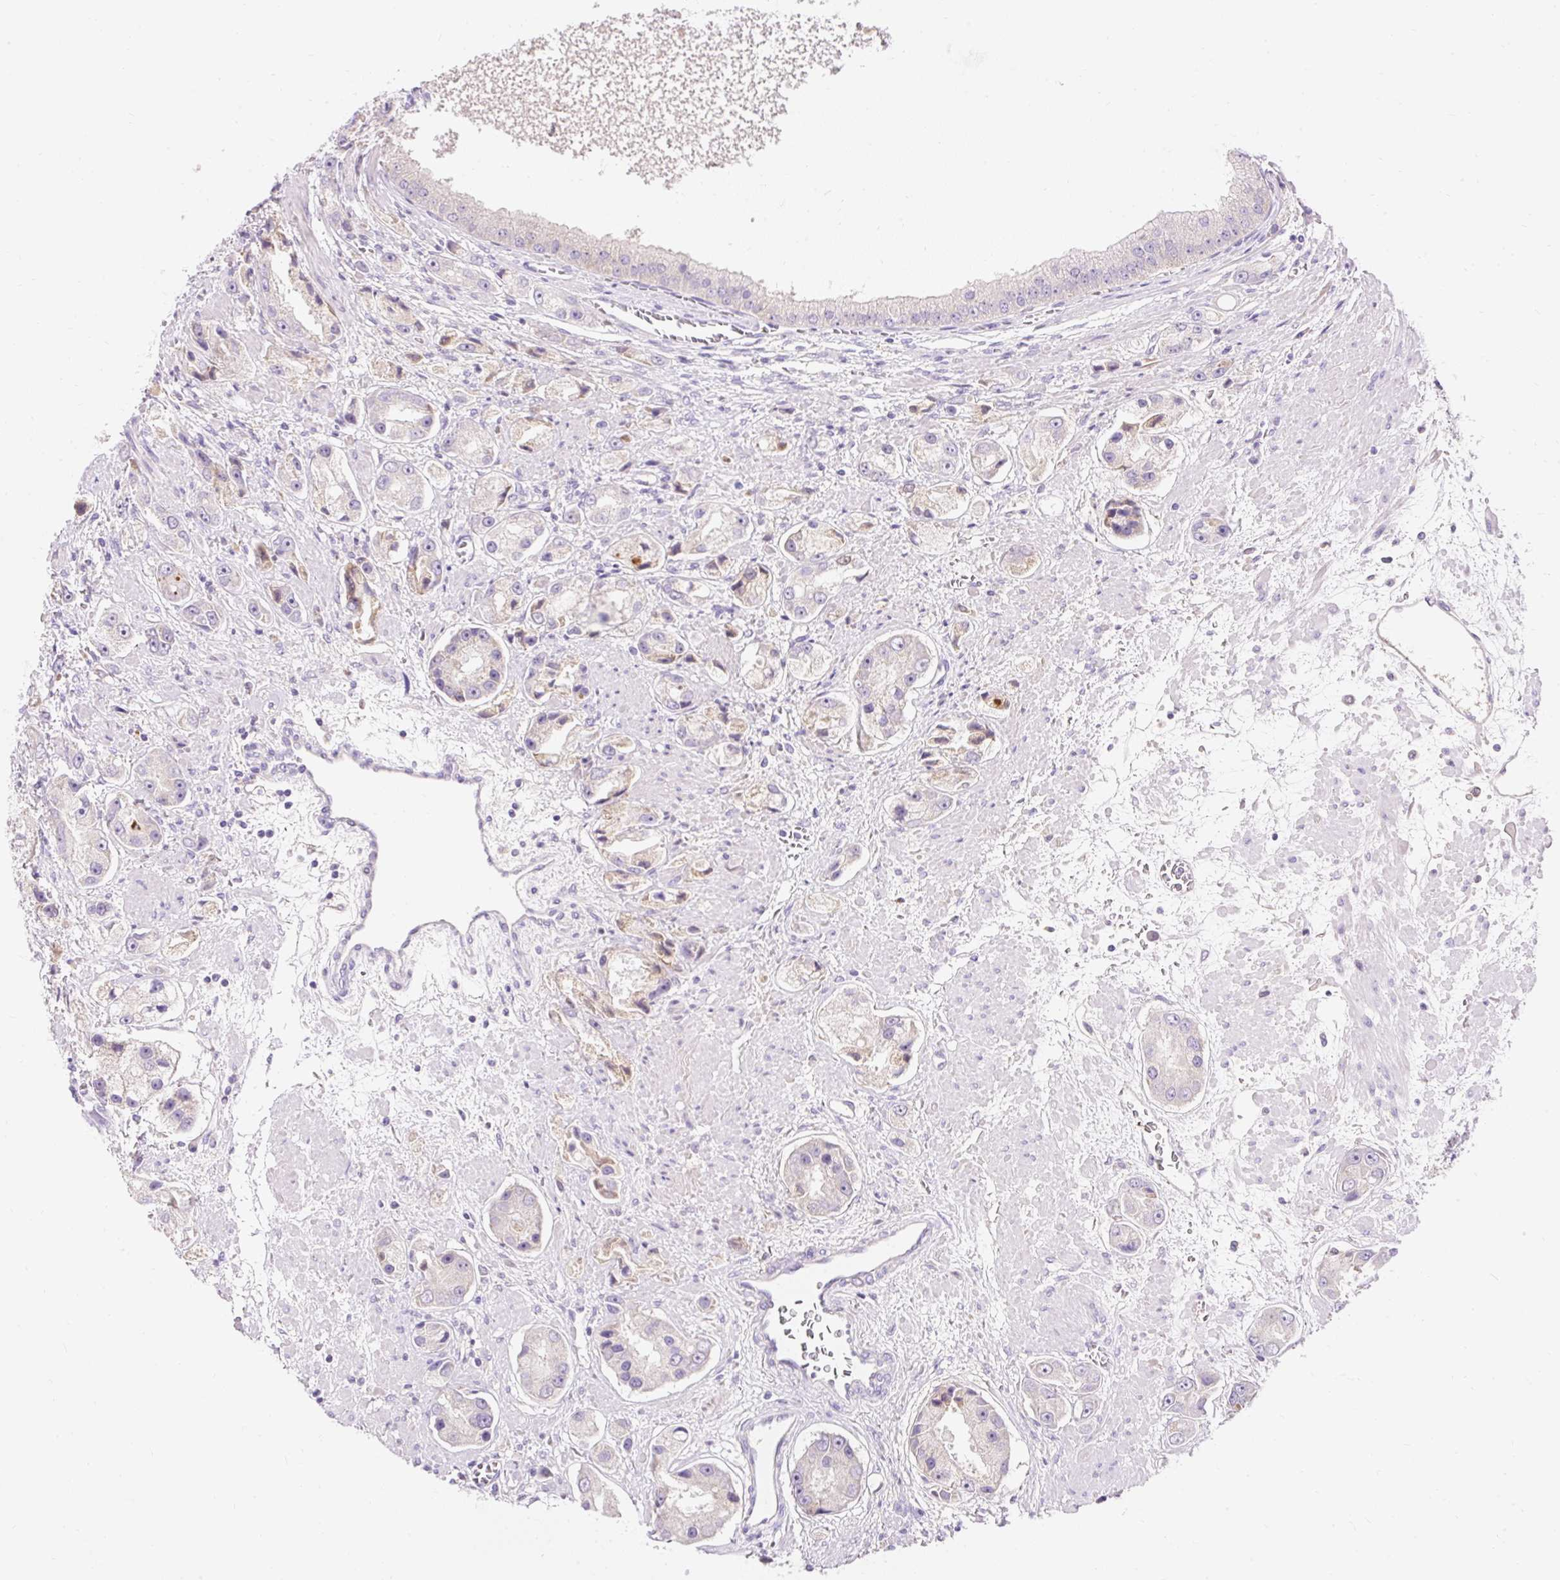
{"staining": {"intensity": "negative", "quantity": "none", "location": "none"}, "tissue": "prostate cancer", "cell_type": "Tumor cells", "image_type": "cancer", "snomed": [{"axis": "morphology", "description": "Adenocarcinoma, High grade"}, {"axis": "topography", "description": "Prostate"}], "caption": "Protein analysis of prostate adenocarcinoma (high-grade) exhibits no significant staining in tumor cells. (DAB IHC, high magnification).", "gene": "TMEM150C", "patient": {"sex": "male", "age": 67}}